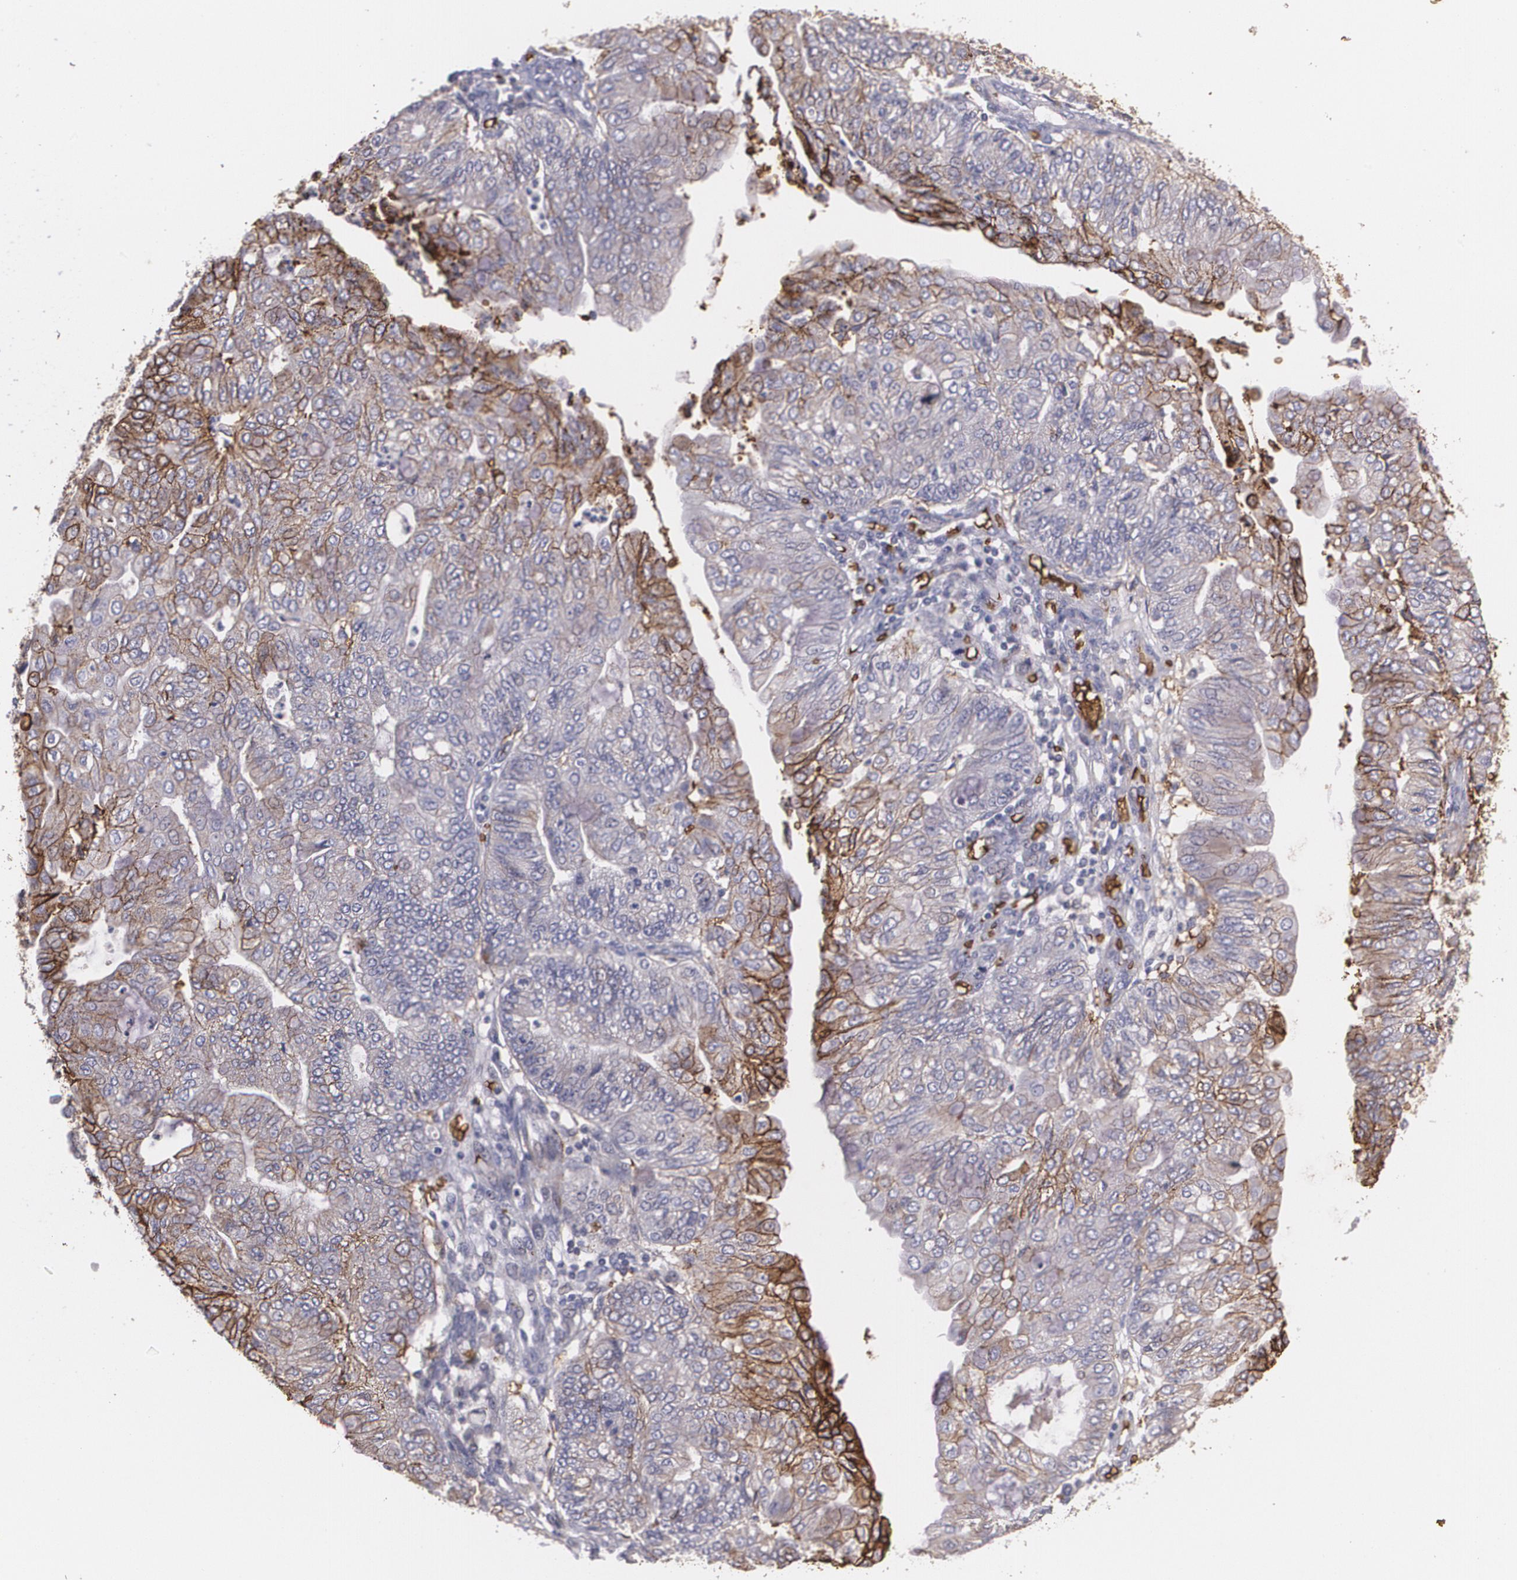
{"staining": {"intensity": "strong", "quantity": "25%-75%", "location": "cytoplasmic/membranous"}, "tissue": "endometrial cancer", "cell_type": "Tumor cells", "image_type": "cancer", "snomed": [{"axis": "morphology", "description": "Adenocarcinoma, NOS"}, {"axis": "topography", "description": "Endometrium"}], "caption": "A brown stain shows strong cytoplasmic/membranous positivity of a protein in endometrial cancer (adenocarcinoma) tumor cells.", "gene": "SLC2A1", "patient": {"sex": "female", "age": 59}}